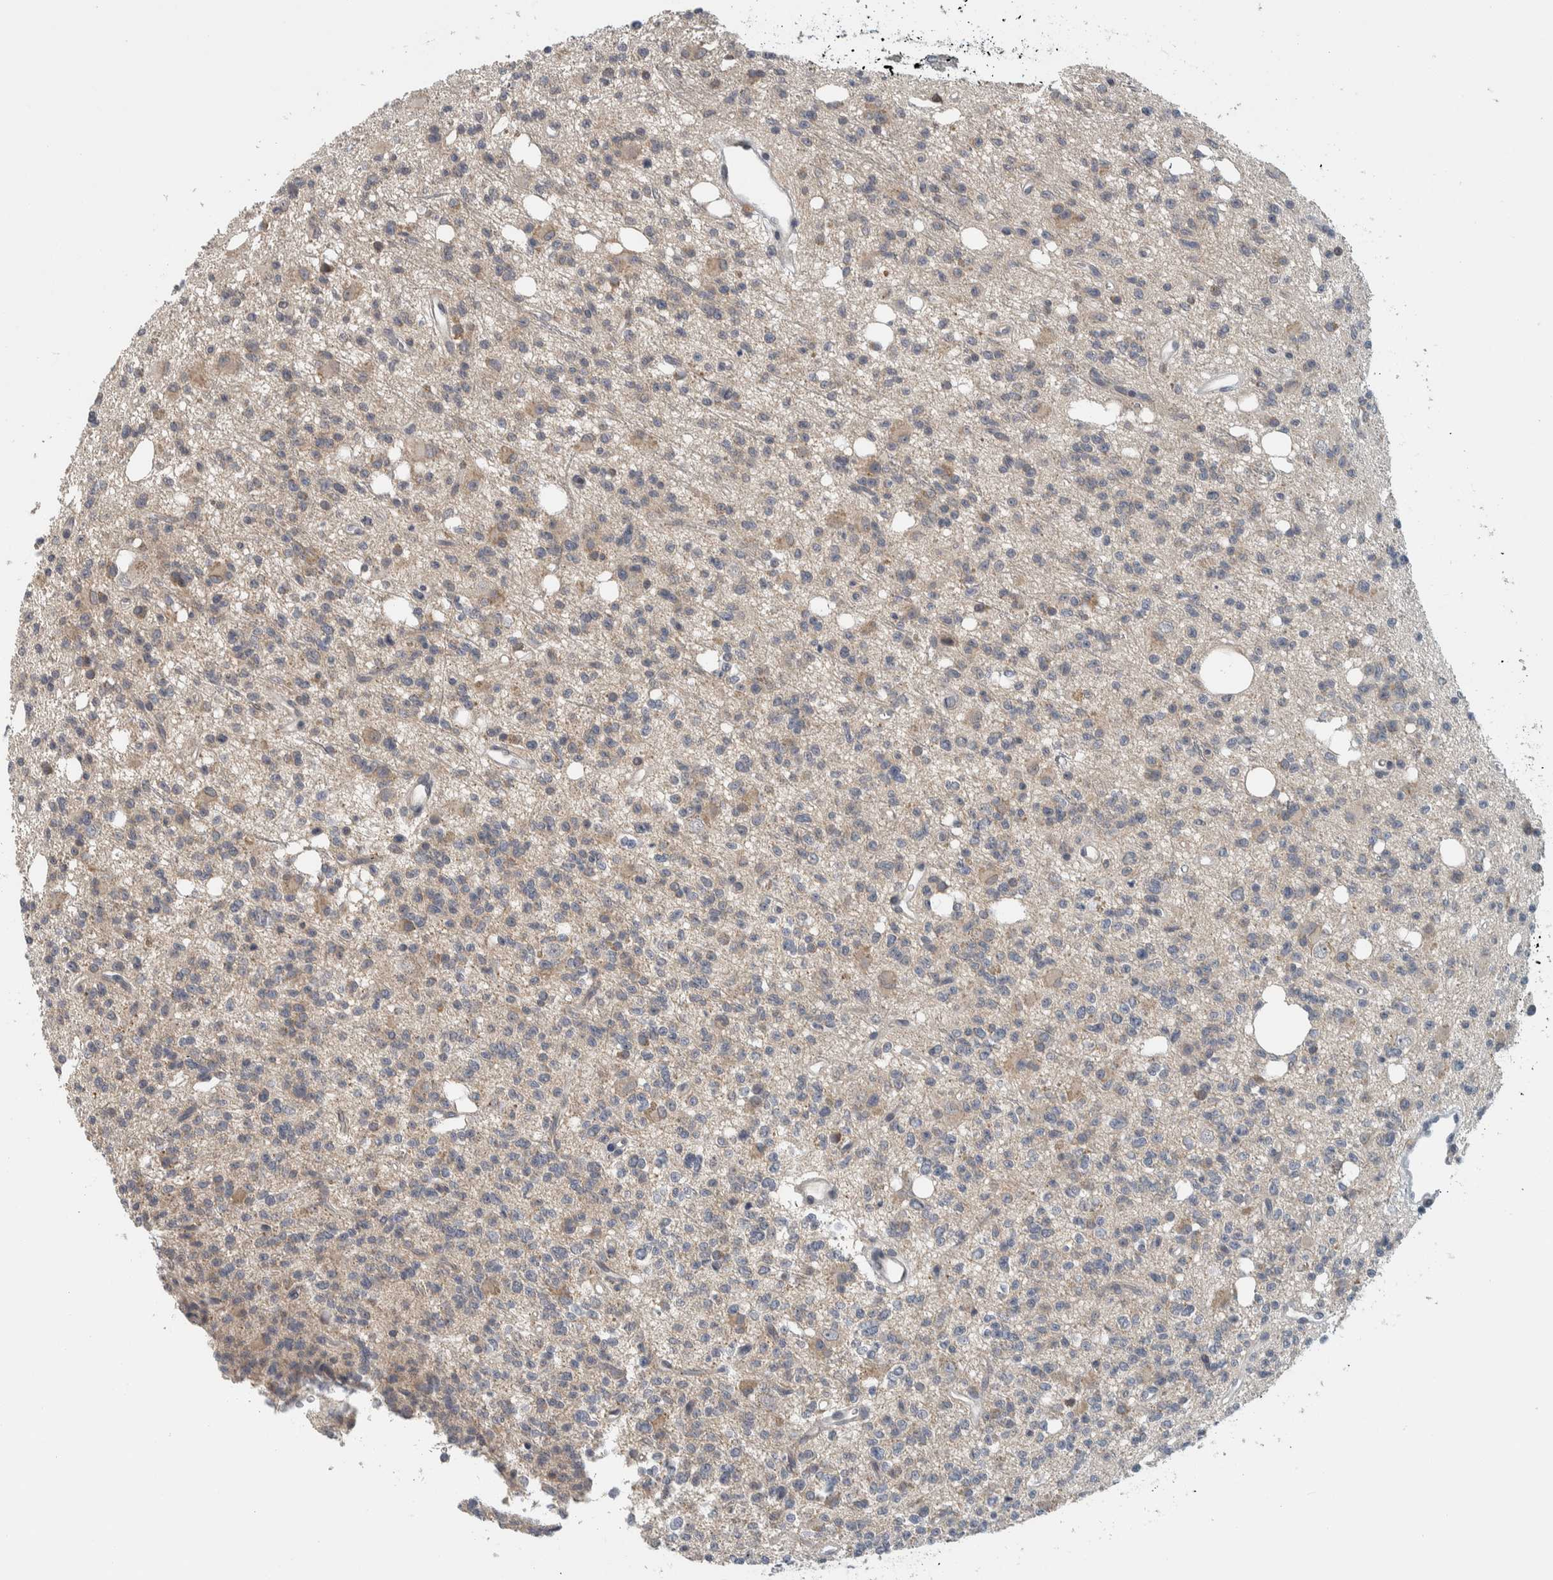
{"staining": {"intensity": "weak", "quantity": "<25%", "location": "cytoplasmic/membranous"}, "tissue": "glioma", "cell_type": "Tumor cells", "image_type": "cancer", "snomed": [{"axis": "morphology", "description": "Glioma, malignant, High grade"}, {"axis": "topography", "description": "Brain"}], "caption": "The immunohistochemistry (IHC) histopathology image has no significant positivity in tumor cells of malignant glioma (high-grade) tissue. Nuclei are stained in blue.", "gene": "AFP", "patient": {"sex": "female", "age": 62}}